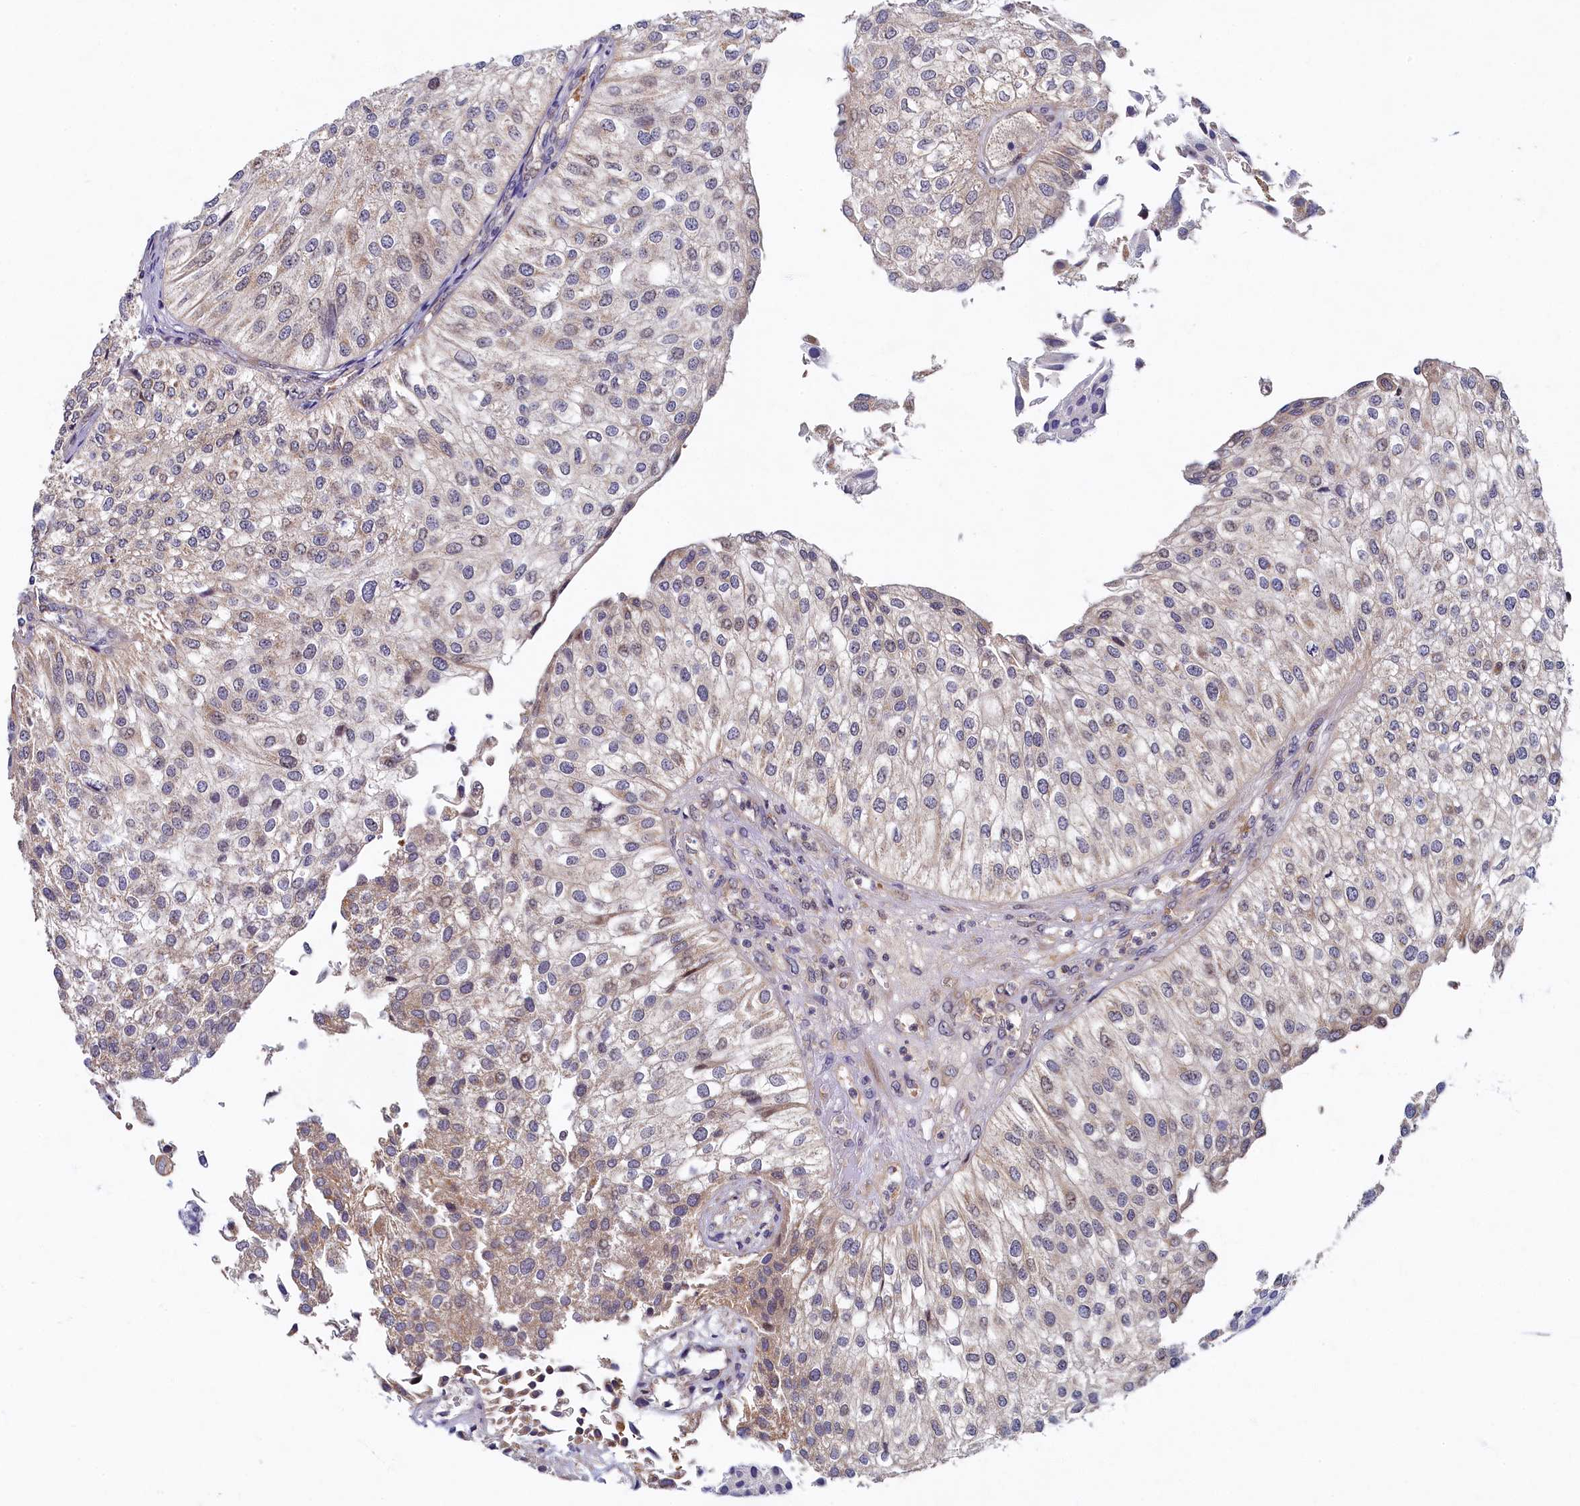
{"staining": {"intensity": "weak", "quantity": "<25%", "location": "cytoplasmic/membranous"}, "tissue": "urothelial cancer", "cell_type": "Tumor cells", "image_type": "cancer", "snomed": [{"axis": "morphology", "description": "Urothelial carcinoma, Low grade"}, {"axis": "topography", "description": "Urinary bladder"}], "caption": "Tumor cells are negative for protein expression in human low-grade urothelial carcinoma.", "gene": "CEP20", "patient": {"sex": "female", "age": 89}}